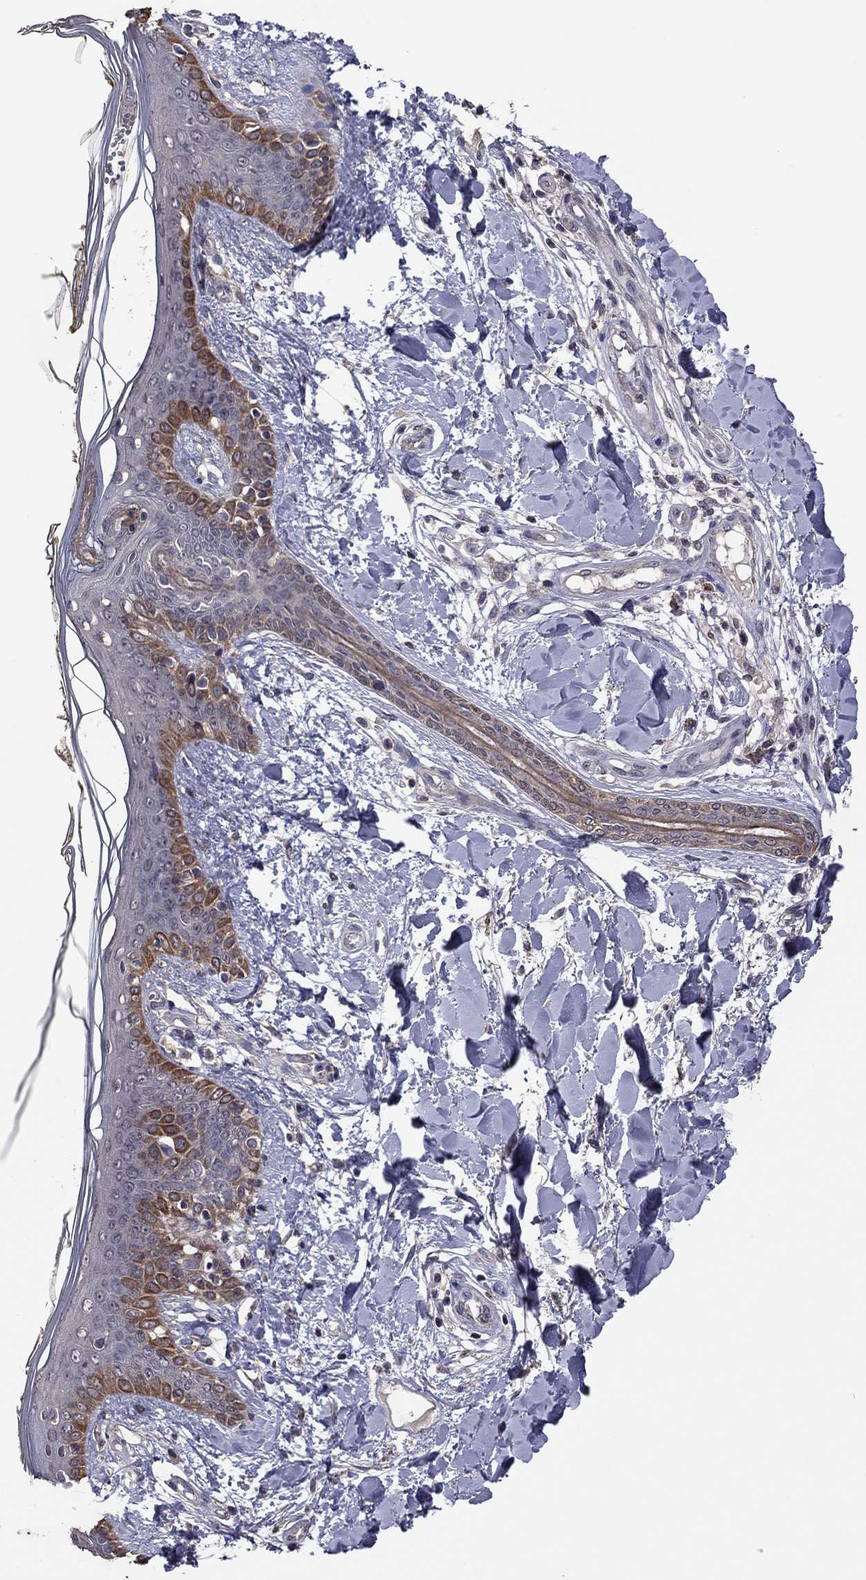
{"staining": {"intensity": "negative", "quantity": "none", "location": "none"}, "tissue": "skin", "cell_type": "Fibroblasts", "image_type": "normal", "snomed": [{"axis": "morphology", "description": "Normal tissue, NOS"}, {"axis": "topography", "description": "Skin"}], "caption": "High magnification brightfield microscopy of benign skin stained with DAB (3,3'-diaminobenzidine) (brown) and counterstained with hematoxylin (blue): fibroblasts show no significant positivity. (DAB (3,3'-diaminobenzidine) immunohistochemistry visualized using brightfield microscopy, high magnification).", "gene": "TSNARE1", "patient": {"sex": "female", "age": 34}}